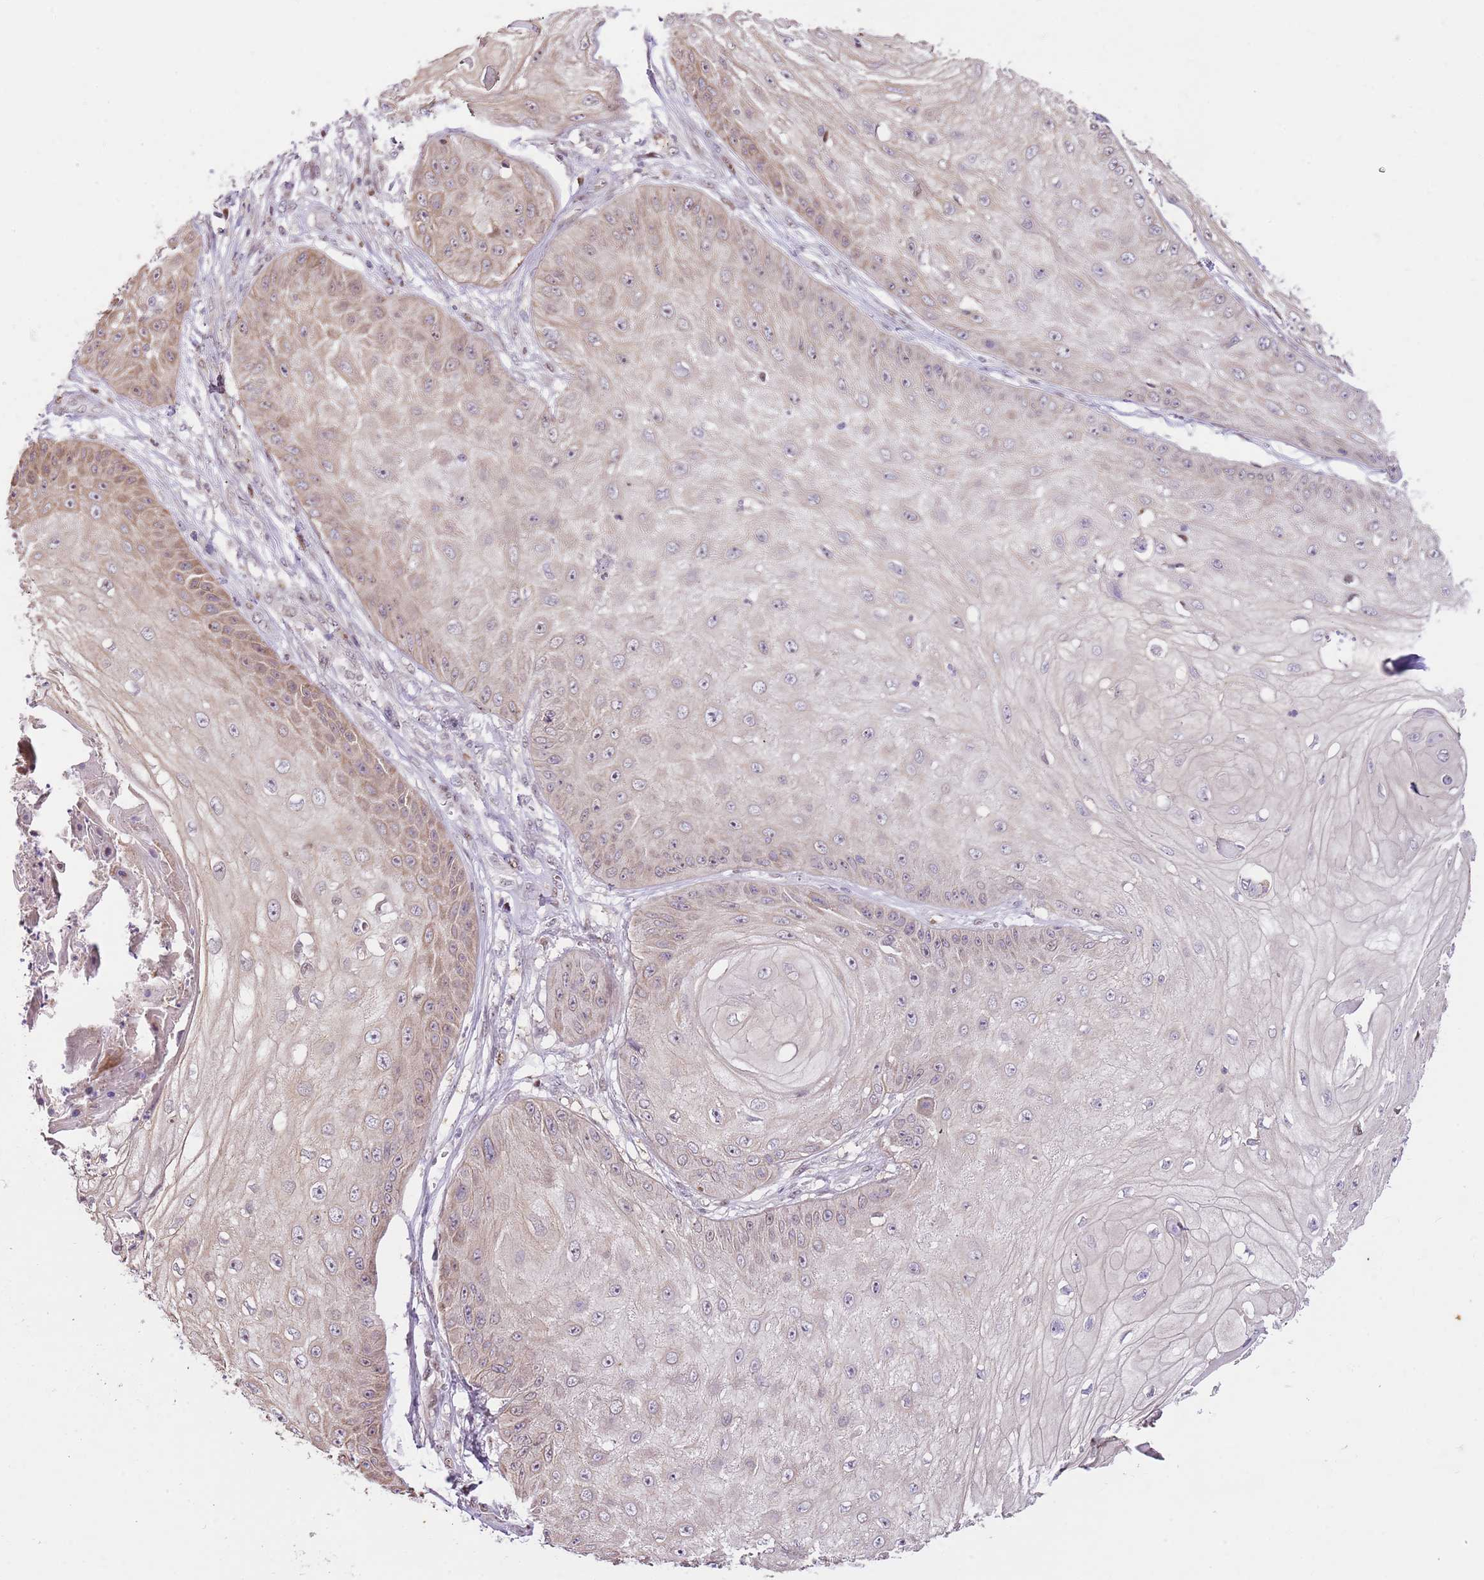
{"staining": {"intensity": "weak", "quantity": "25%-75%", "location": "cytoplasmic/membranous"}, "tissue": "skin cancer", "cell_type": "Tumor cells", "image_type": "cancer", "snomed": [{"axis": "morphology", "description": "Squamous cell carcinoma, NOS"}, {"axis": "topography", "description": "Skin"}], "caption": "Protein expression analysis of human squamous cell carcinoma (skin) reveals weak cytoplasmic/membranous staining in approximately 25%-75% of tumor cells.", "gene": "RFK", "patient": {"sex": "male", "age": 70}}